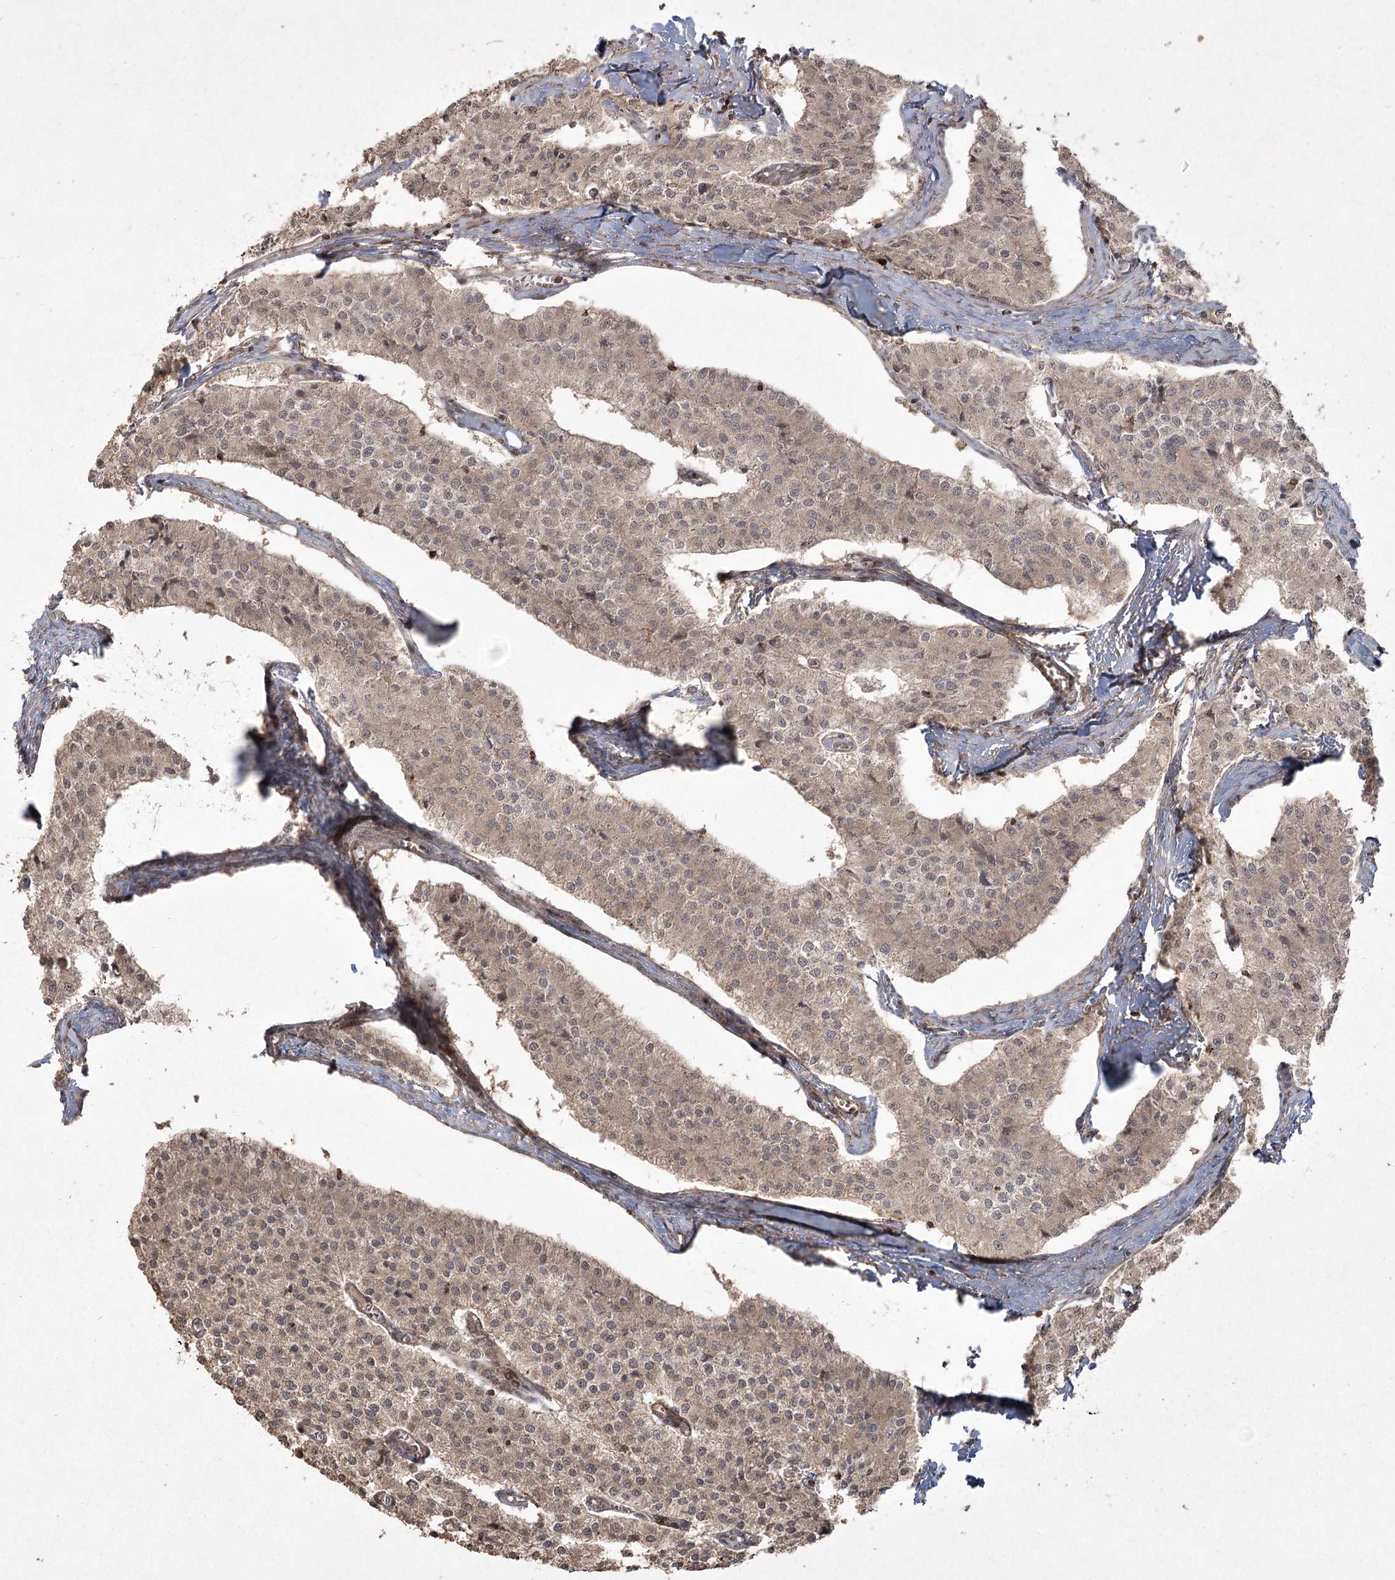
{"staining": {"intensity": "weak", "quantity": ">75%", "location": "cytoplasmic/membranous,nuclear"}, "tissue": "carcinoid", "cell_type": "Tumor cells", "image_type": "cancer", "snomed": [{"axis": "morphology", "description": "Carcinoid, malignant, NOS"}, {"axis": "topography", "description": "Colon"}], "caption": "DAB immunohistochemical staining of human carcinoid shows weak cytoplasmic/membranous and nuclear protein staining in approximately >75% of tumor cells.", "gene": "CPLANE1", "patient": {"sex": "female", "age": 52}}